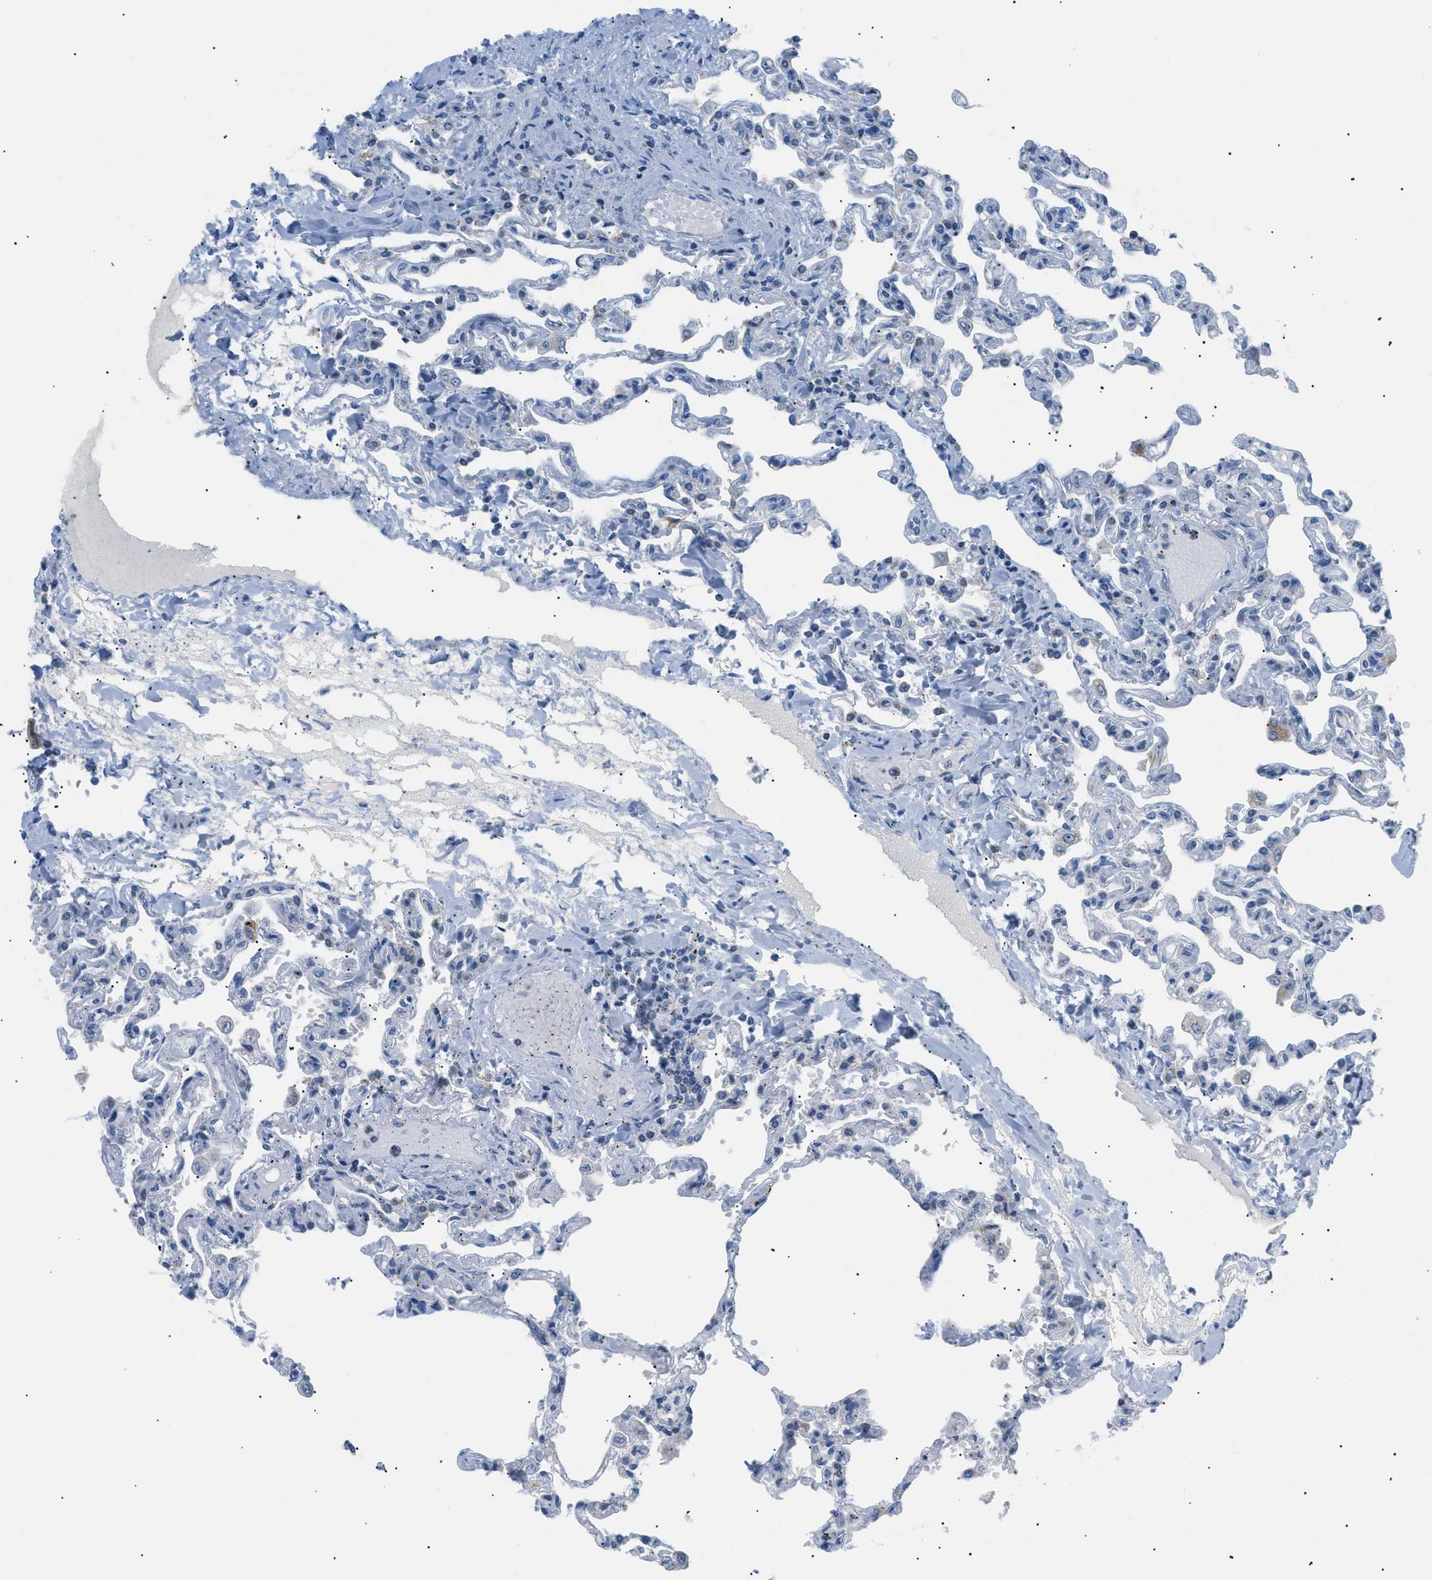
{"staining": {"intensity": "weak", "quantity": "<25%", "location": "cytoplasmic/membranous"}, "tissue": "lung", "cell_type": "Alveolar cells", "image_type": "normal", "snomed": [{"axis": "morphology", "description": "Normal tissue, NOS"}, {"axis": "topography", "description": "Lung"}], "caption": "DAB (3,3'-diaminobenzidine) immunohistochemical staining of normal lung shows no significant positivity in alveolar cells.", "gene": "ILDR1", "patient": {"sex": "male", "age": 21}}